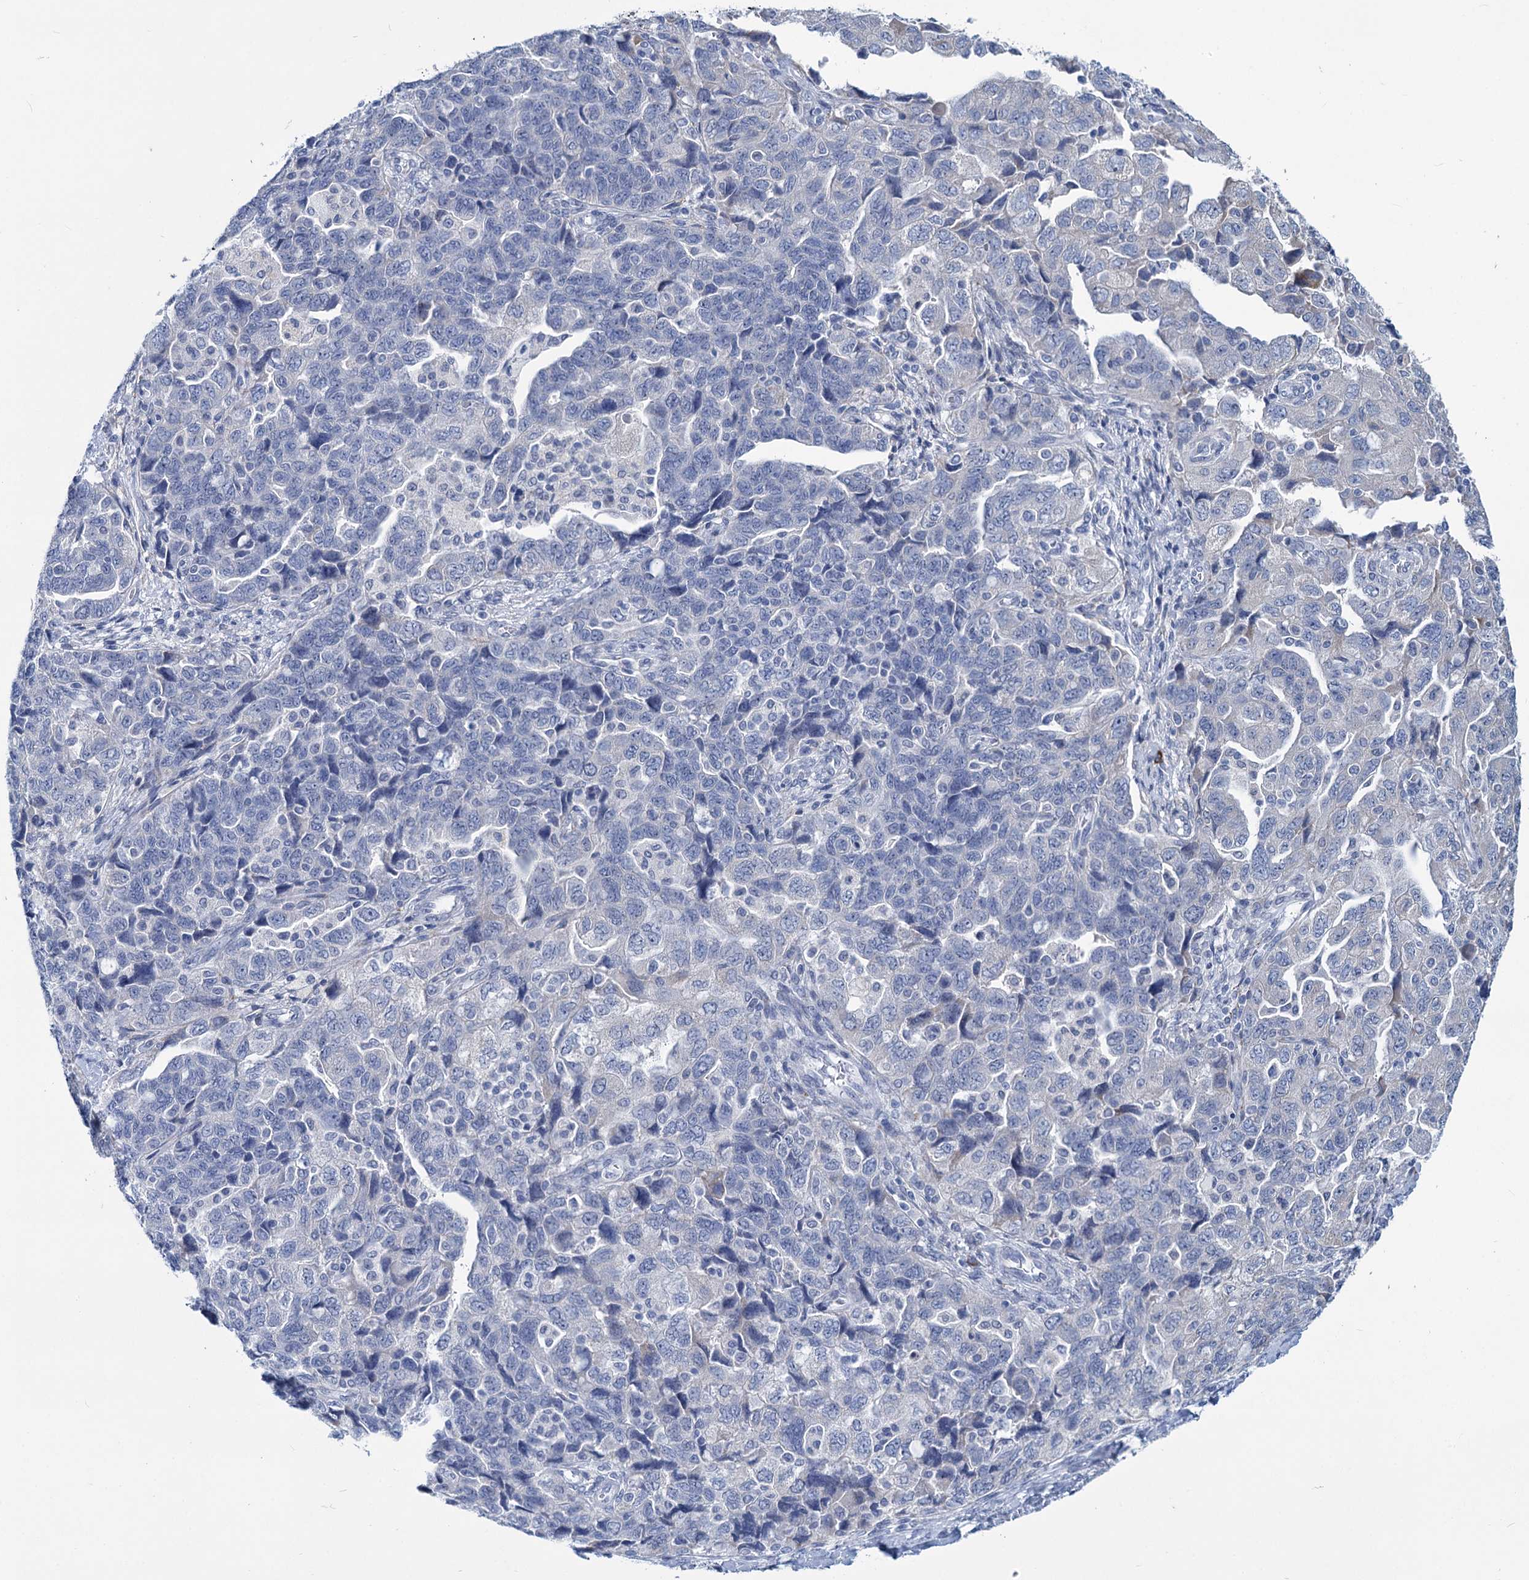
{"staining": {"intensity": "negative", "quantity": "none", "location": "none"}, "tissue": "ovarian cancer", "cell_type": "Tumor cells", "image_type": "cancer", "snomed": [{"axis": "morphology", "description": "Carcinoma, NOS"}, {"axis": "morphology", "description": "Cystadenocarcinoma, serous, NOS"}, {"axis": "topography", "description": "Ovary"}], "caption": "Immunohistochemistry of ovarian cancer (serous cystadenocarcinoma) demonstrates no staining in tumor cells.", "gene": "NEU3", "patient": {"sex": "female", "age": 69}}